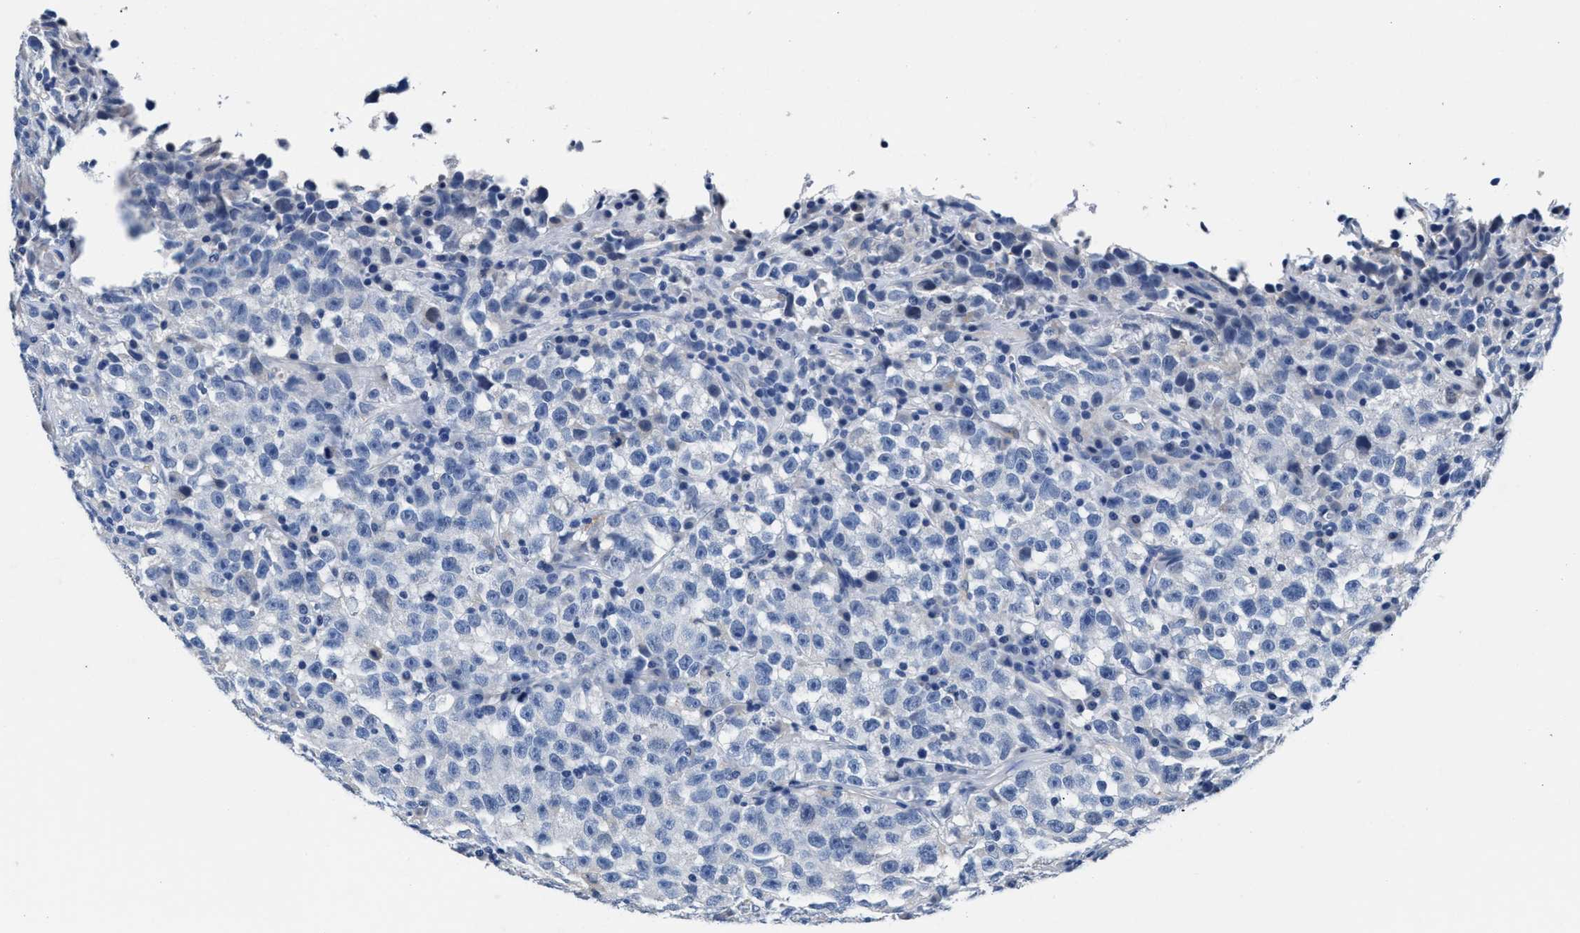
{"staining": {"intensity": "negative", "quantity": "none", "location": "none"}, "tissue": "testis cancer", "cell_type": "Tumor cells", "image_type": "cancer", "snomed": [{"axis": "morphology", "description": "Seminoma, NOS"}, {"axis": "topography", "description": "Testis"}], "caption": "This is a image of immunohistochemistry (IHC) staining of testis seminoma, which shows no positivity in tumor cells.", "gene": "GSTM1", "patient": {"sex": "male", "age": 22}}